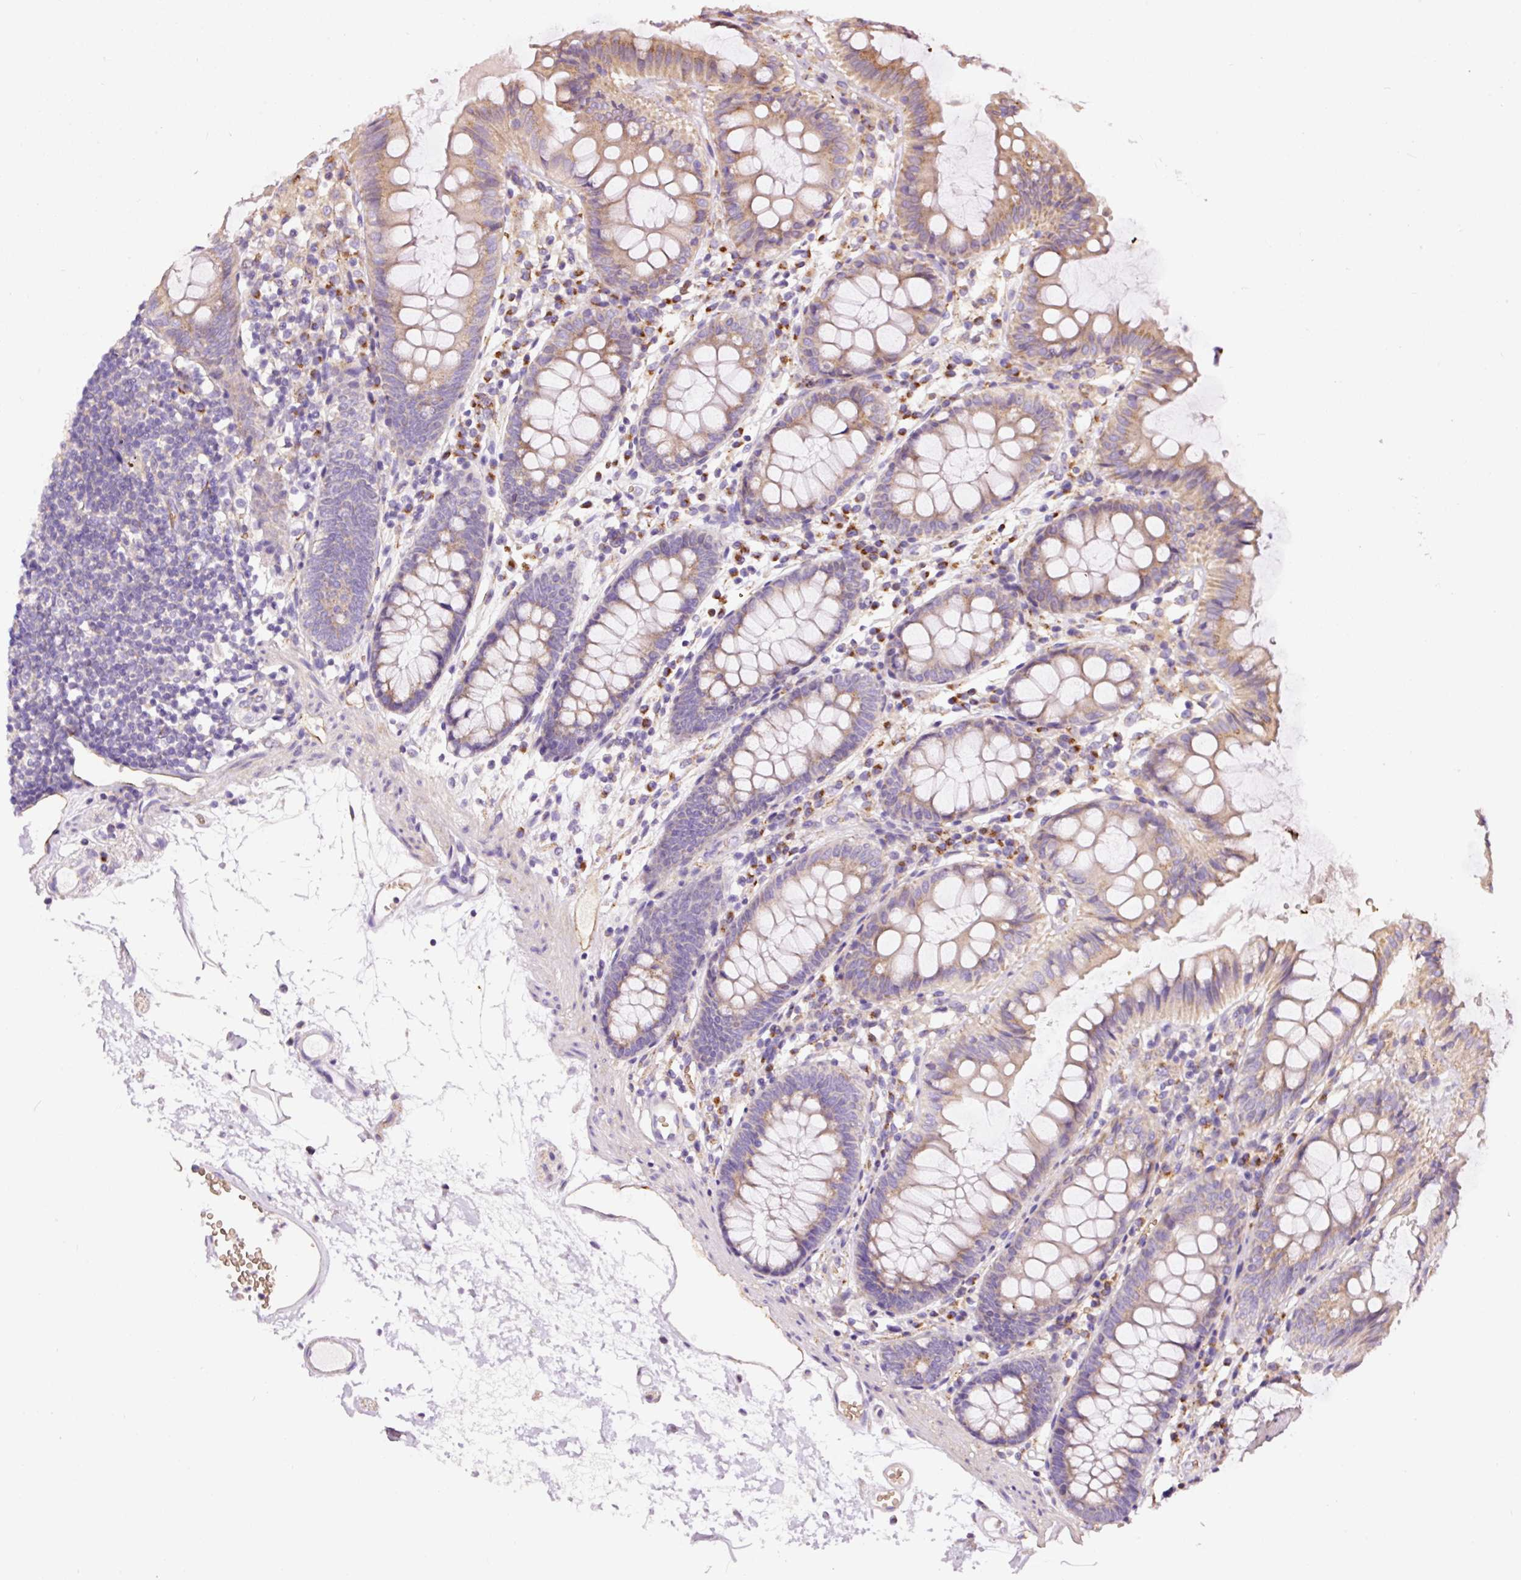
{"staining": {"intensity": "moderate", "quantity": "<25%", "location": "cytoplasmic/membranous"}, "tissue": "colon", "cell_type": "Endothelial cells", "image_type": "normal", "snomed": [{"axis": "morphology", "description": "Normal tissue, NOS"}, {"axis": "topography", "description": "Colon"}], "caption": "Immunohistochemical staining of normal colon demonstrates <25% levels of moderate cytoplasmic/membranous protein expression in approximately <25% of endothelial cells.", "gene": "PRRC2A", "patient": {"sex": "female", "age": 84}}